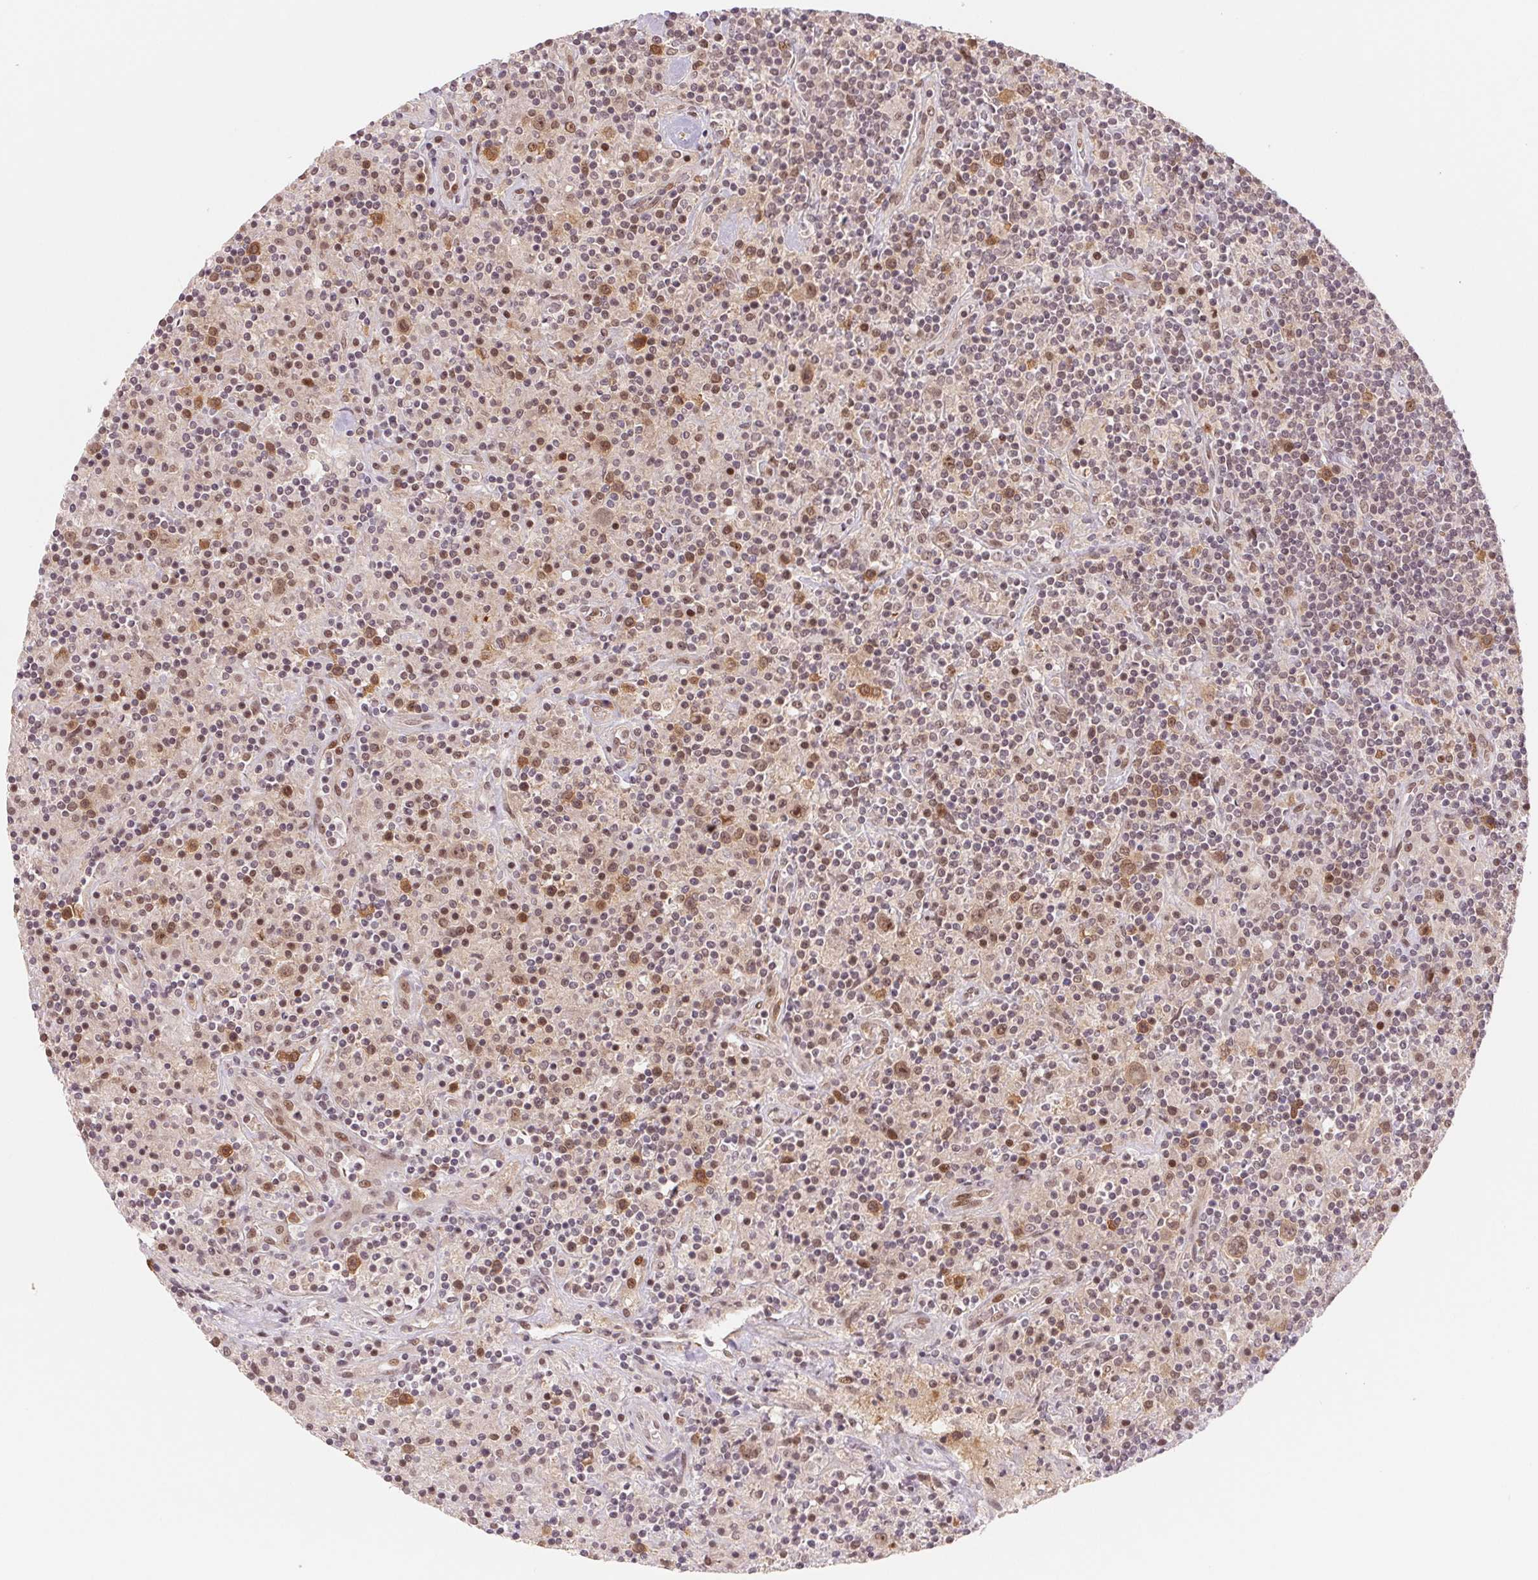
{"staining": {"intensity": "moderate", "quantity": ">75%", "location": "cytoplasmic/membranous,nuclear"}, "tissue": "lymphoma", "cell_type": "Tumor cells", "image_type": "cancer", "snomed": [{"axis": "morphology", "description": "Hodgkin's disease, NOS"}, {"axis": "topography", "description": "Lymph node"}], "caption": "High-magnification brightfield microscopy of Hodgkin's disease stained with DAB (brown) and counterstained with hematoxylin (blue). tumor cells exhibit moderate cytoplasmic/membranous and nuclear staining is appreciated in approximately>75% of cells.", "gene": "DNAJB6", "patient": {"sex": "male", "age": 70}}